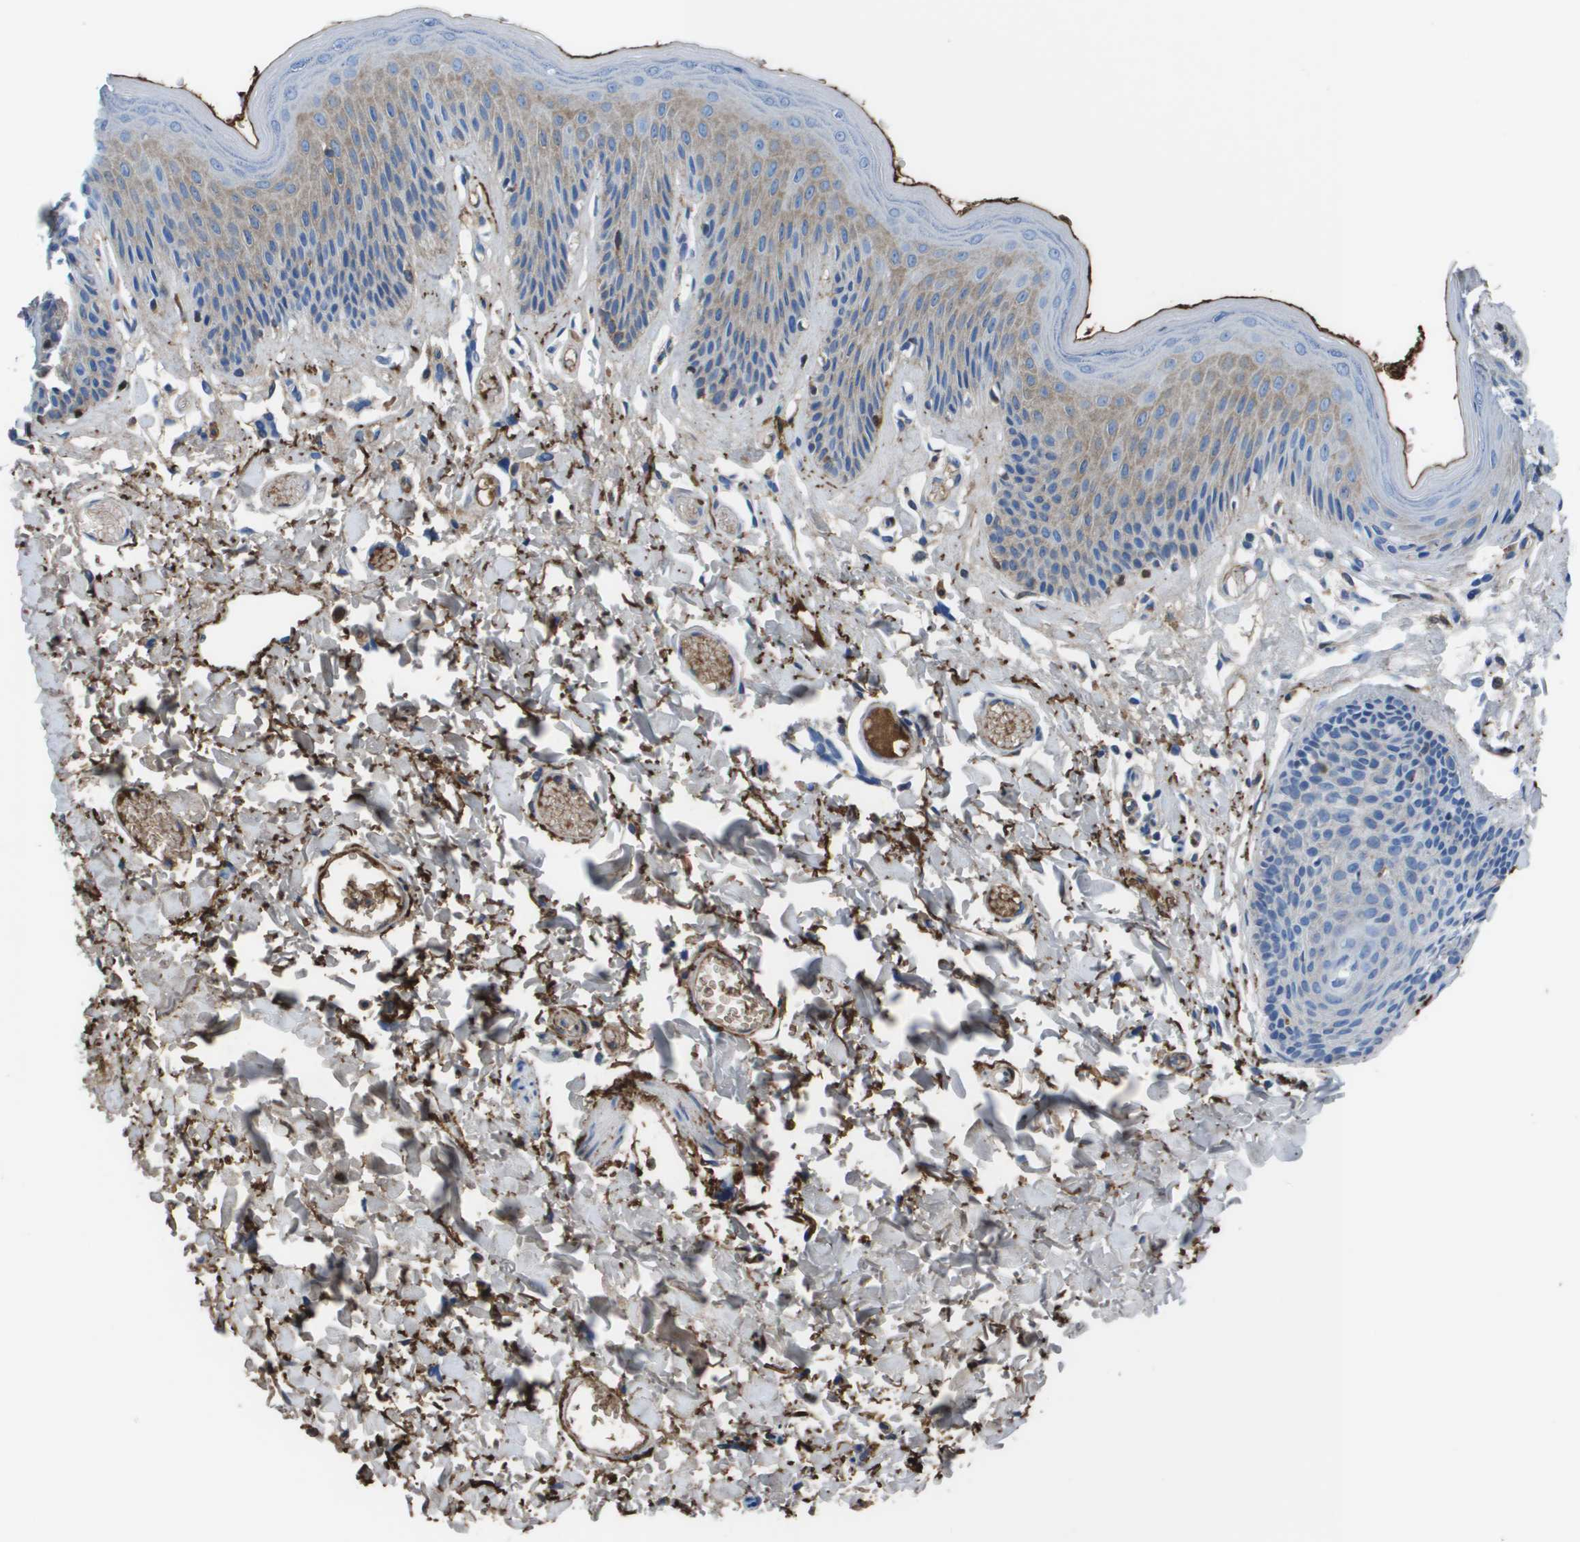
{"staining": {"intensity": "moderate", "quantity": "<25%", "location": "cytoplasmic/membranous"}, "tissue": "skin", "cell_type": "Epidermal cells", "image_type": "normal", "snomed": [{"axis": "morphology", "description": "Normal tissue, NOS"}, {"axis": "topography", "description": "Vulva"}], "caption": "Immunohistochemistry photomicrograph of unremarkable human skin stained for a protein (brown), which shows low levels of moderate cytoplasmic/membranous expression in approximately <25% of epidermal cells.", "gene": "VTN", "patient": {"sex": "female", "age": 73}}